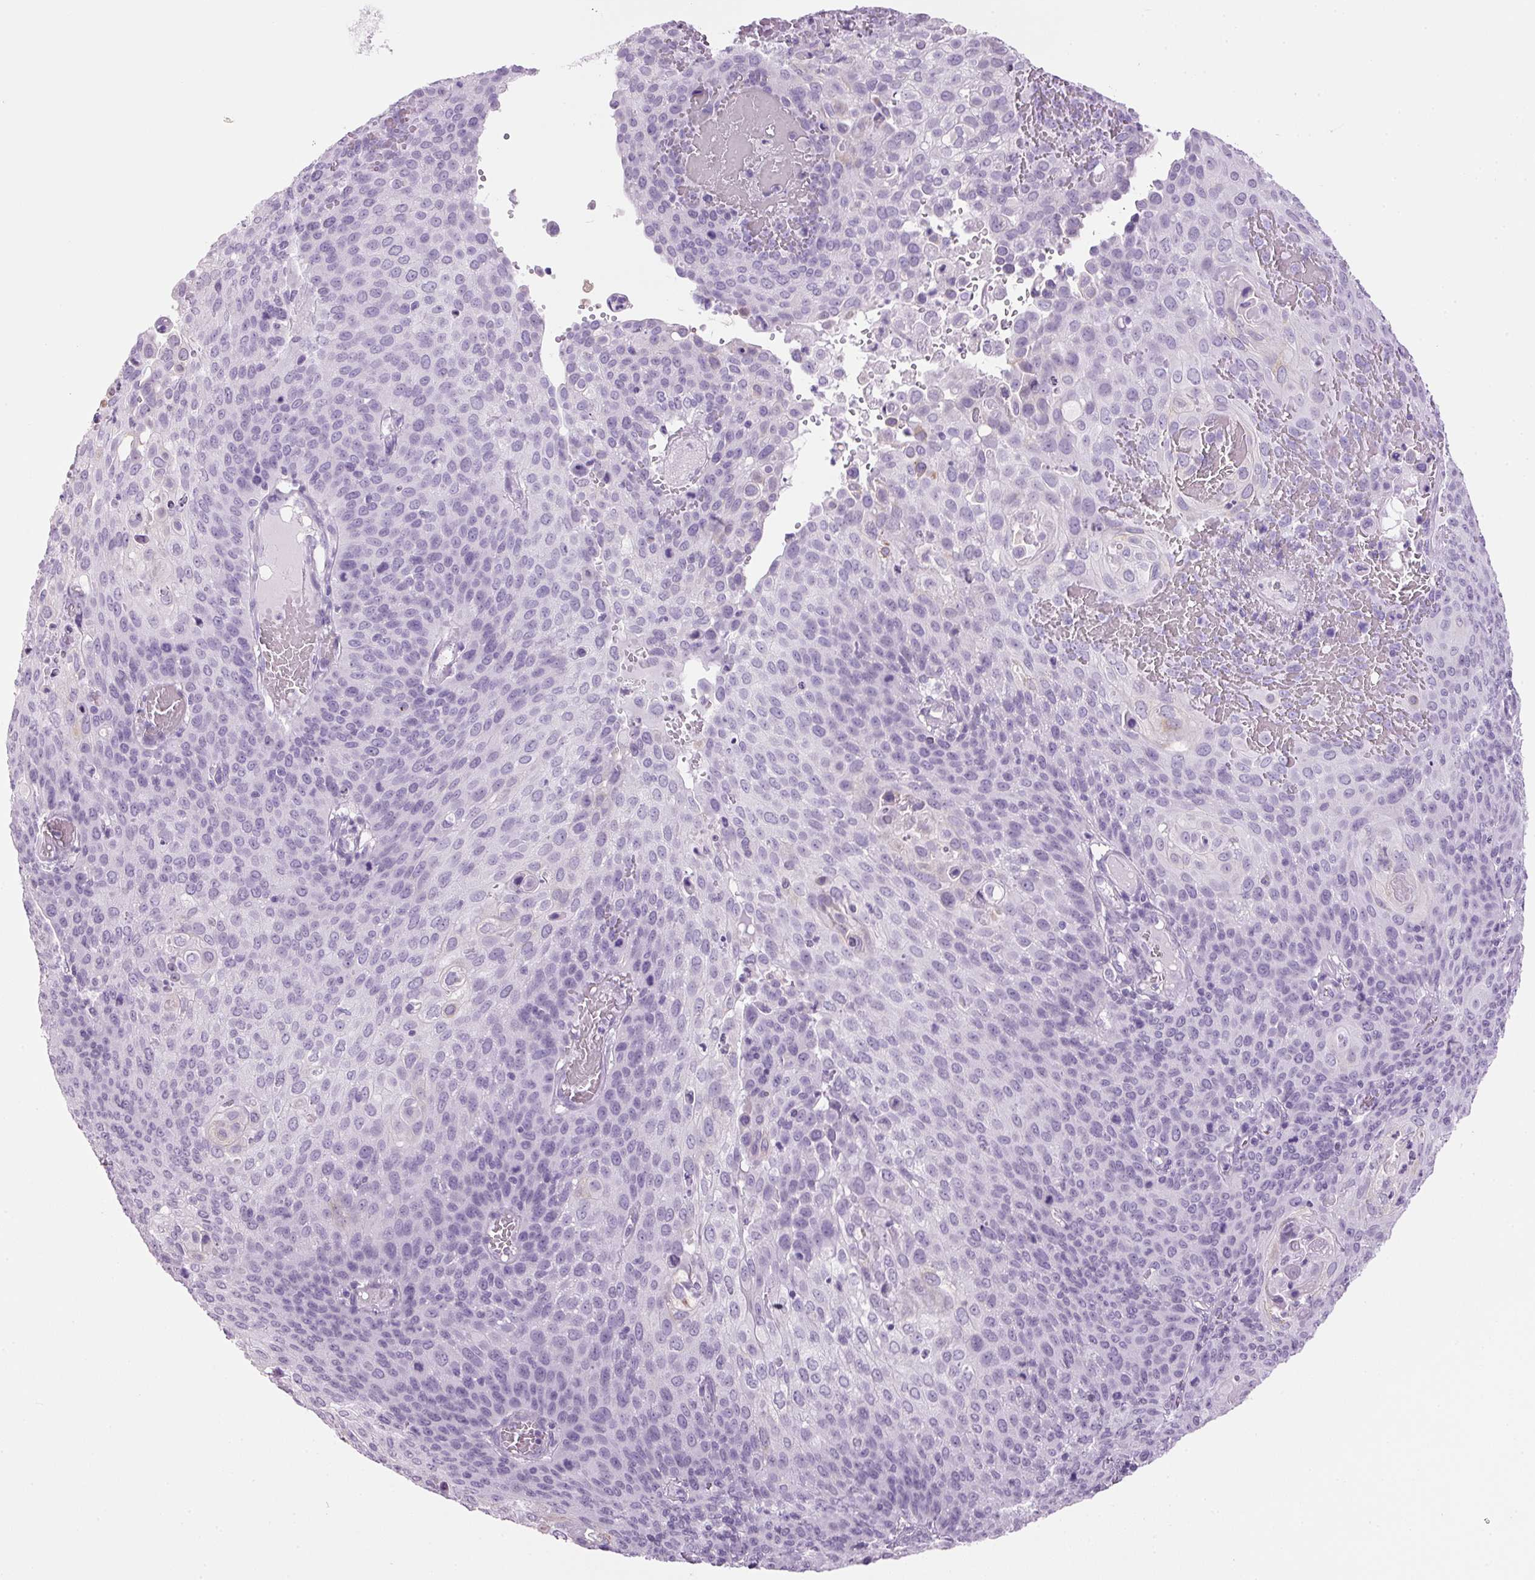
{"staining": {"intensity": "negative", "quantity": "none", "location": "none"}, "tissue": "cervical cancer", "cell_type": "Tumor cells", "image_type": "cancer", "snomed": [{"axis": "morphology", "description": "Squamous cell carcinoma, NOS"}, {"axis": "topography", "description": "Cervix"}], "caption": "IHC photomicrograph of human cervical cancer (squamous cell carcinoma) stained for a protein (brown), which reveals no staining in tumor cells.", "gene": "PPP1R1A", "patient": {"sex": "female", "age": 65}}